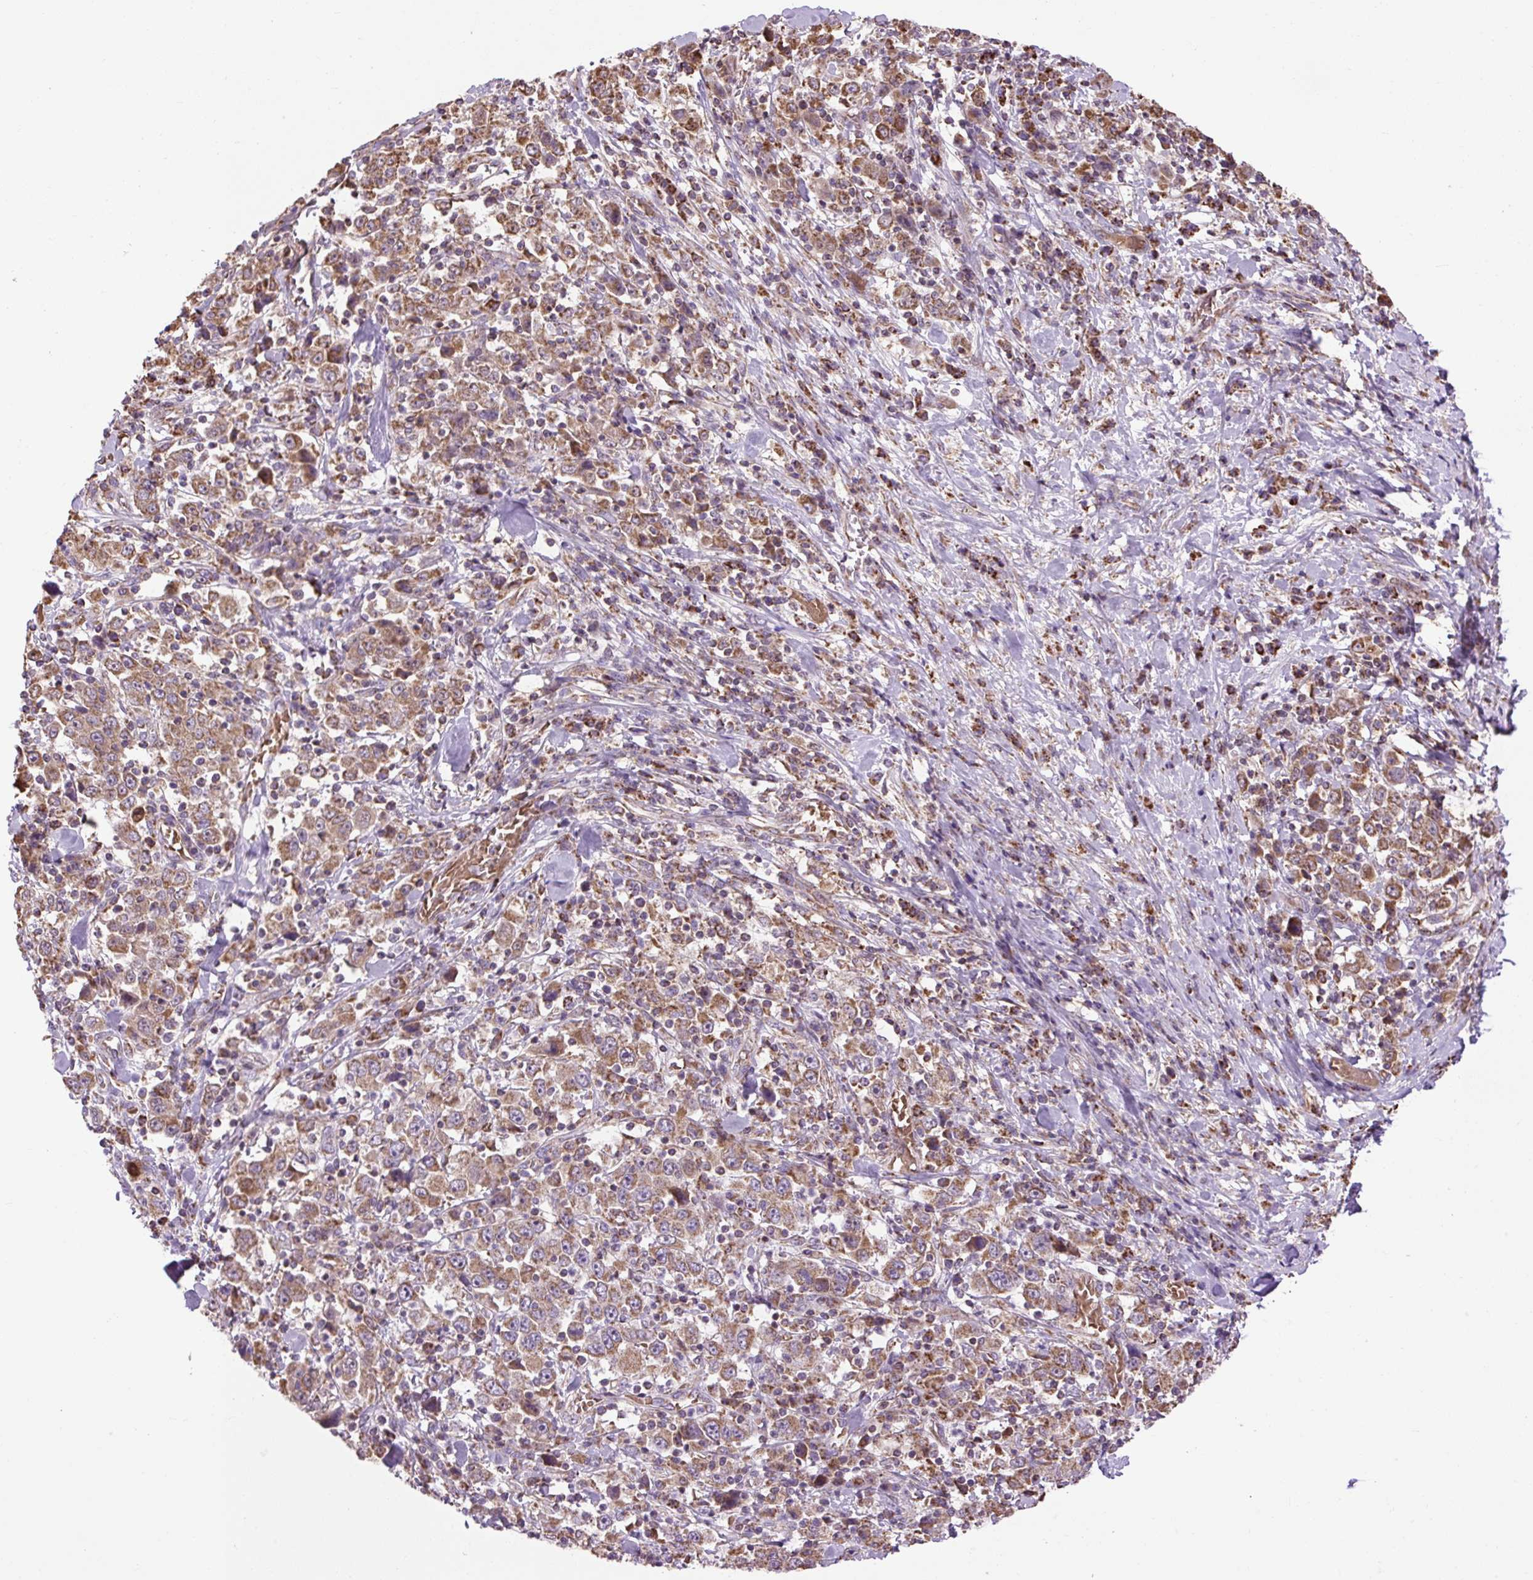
{"staining": {"intensity": "moderate", "quantity": ">75%", "location": "cytoplasmic/membranous"}, "tissue": "stomach cancer", "cell_type": "Tumor cells", "image_type": "cancer", "snomed": [{"axis": "morphology", "description": "Normal tissue, NOS"}, {"axis": "morphology", "description": "Adenocarcinoma, NOS"}, {"axis": "topography", "description": "Stomach, upper"}, {"axis": "topography", "description": "Stomach"}], "caption": "Protein analysis of stomach cancer tissue displays moderate cytoplasmic/membranous positivity in approximately >75% of tumor cells. The protein is stained brown, and the nuclei are stained in blue (DAB (3,3'-diaminobenzidine) IHC with brightfield microscopy, high magnification).", "gene": "PLCG1", "patient": {"sex": "male", "age": 59}}